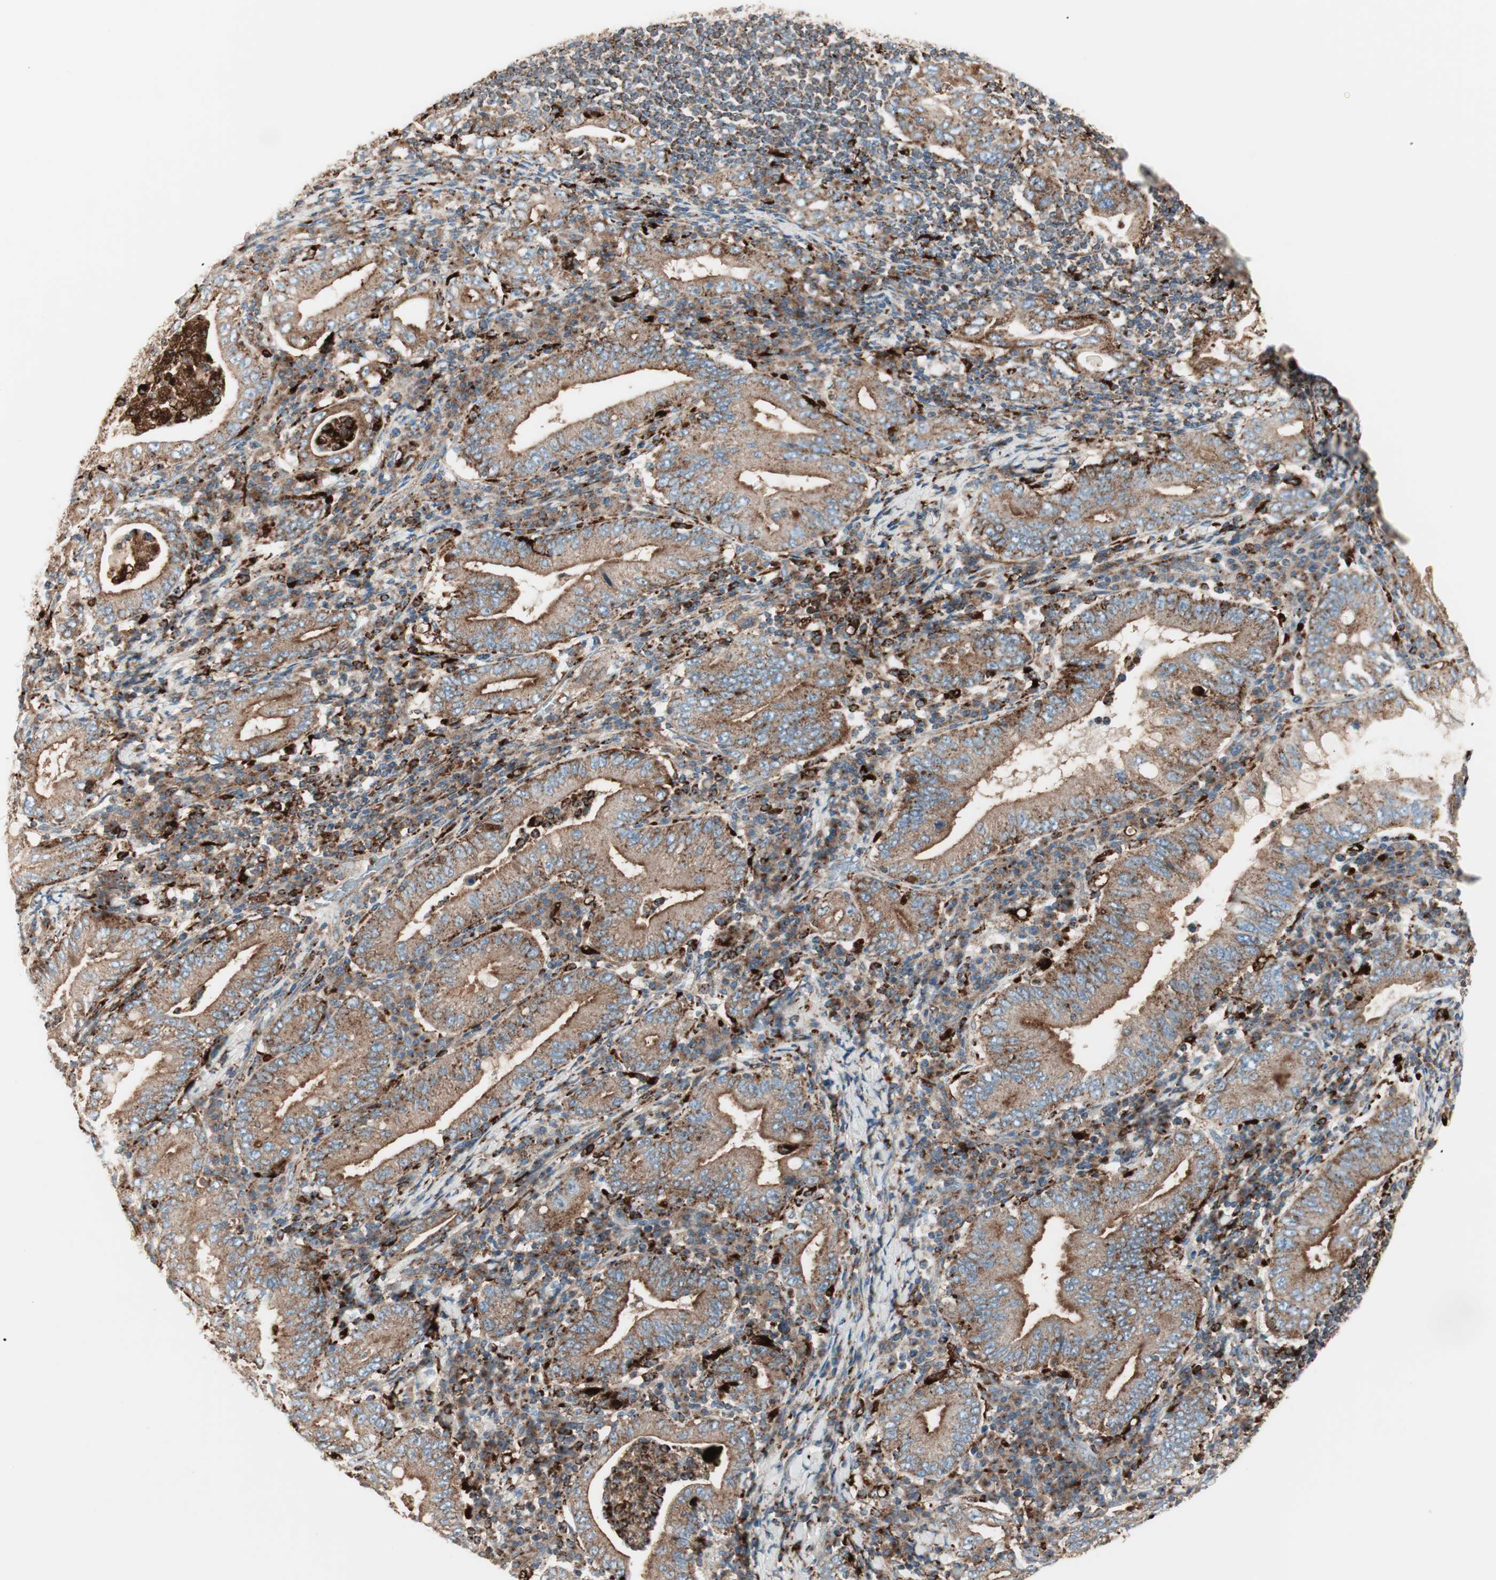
{"staining": {"intensity": "weak", "quantity": ">75%", "location": "cytoplasmic/membranous"}, "tissue": "stomach cancer", "cell_type": "Tumor cells", "image_type": "cancer", "snomed": [{"axis": "morphology", "description": "Normal tissue, NOS"}, {"axis": "morphology", "description": "Adenocarcinoma, NOS"}, {"axis": "topography", "description": "Esophagus"}, {"axis": "topography", "description": "Stomach, upper"}, {"axis": "topography", "description": "Peripheral nerve tissue"}], "caption": "IHC micrograph of neoplastic tissue: human adenocarcinoma (stomach) stained using immunohistochemistry exhibits low levels of weak protein expression localized specifically in the cytoplasmic/membranous of tumor cells, appearing as a cytoplasmic/membranous brown color.", "gene": "ATP6V1G1", "patient": {"sex": "male", "age": 62}}